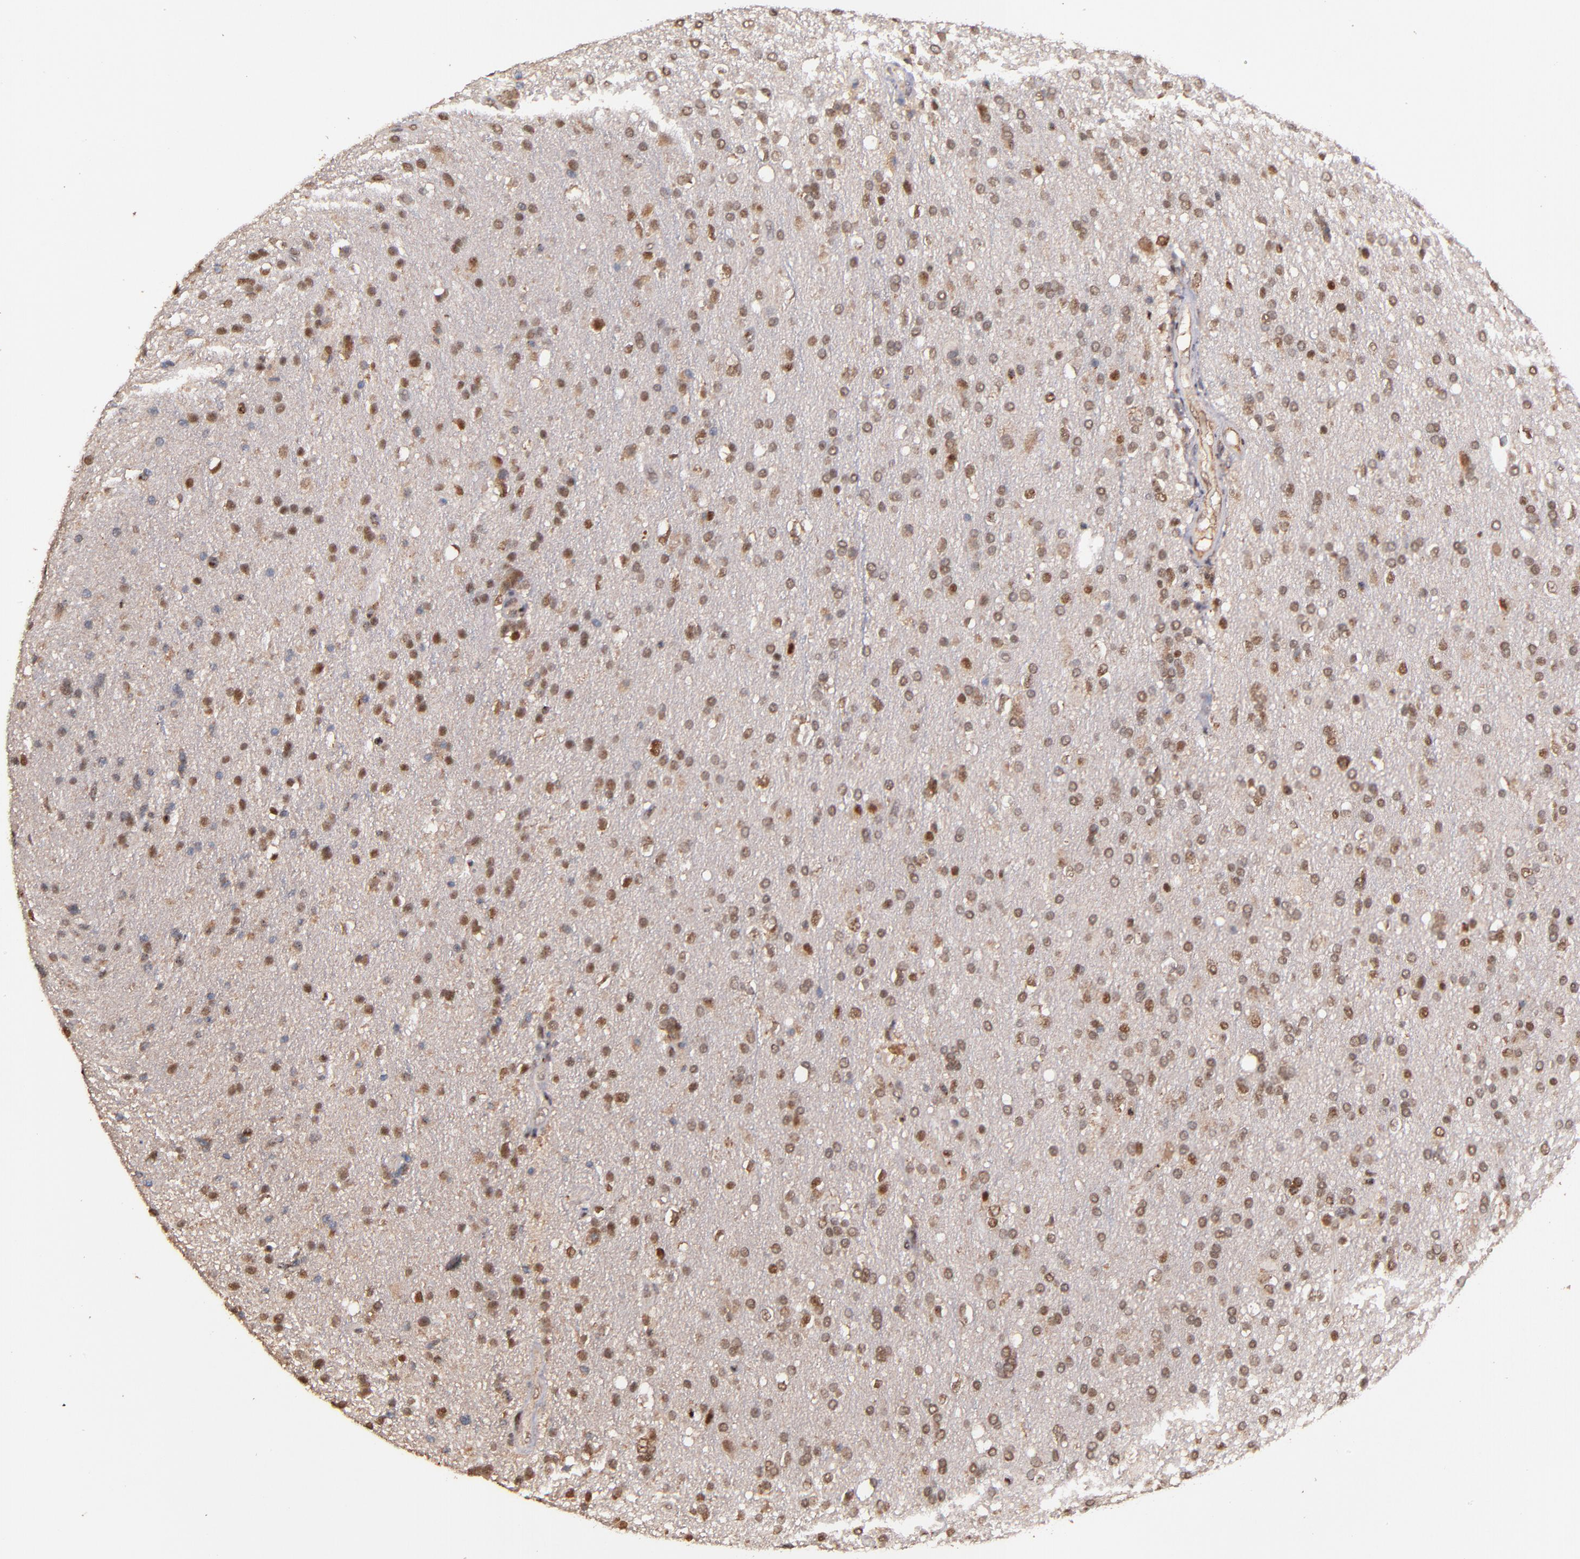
{"staining": {"intensity": "moderate", "quantity": "25%-75%", "location": "nuclear"}, "tissue": "glioma", "cell_type": "Tumor cells", "image_type": "cancer", "snomed": [{"axis": "morphology", "description": "Glioma, malignant, High grade"}, {"axis": "topography", "description": "Brain"}], "caption": "IHC histopathology image of neoplastic tissue: malignant glioma (high-grade) stained using immunohistochemistry demonstrates medium levels of moderate protein expression localized specifically in the nuclear of tumor cells, appearing as a nuclear brown color.", "gene": "EAPP", "patient": {"sex": "male", "age": 33}}